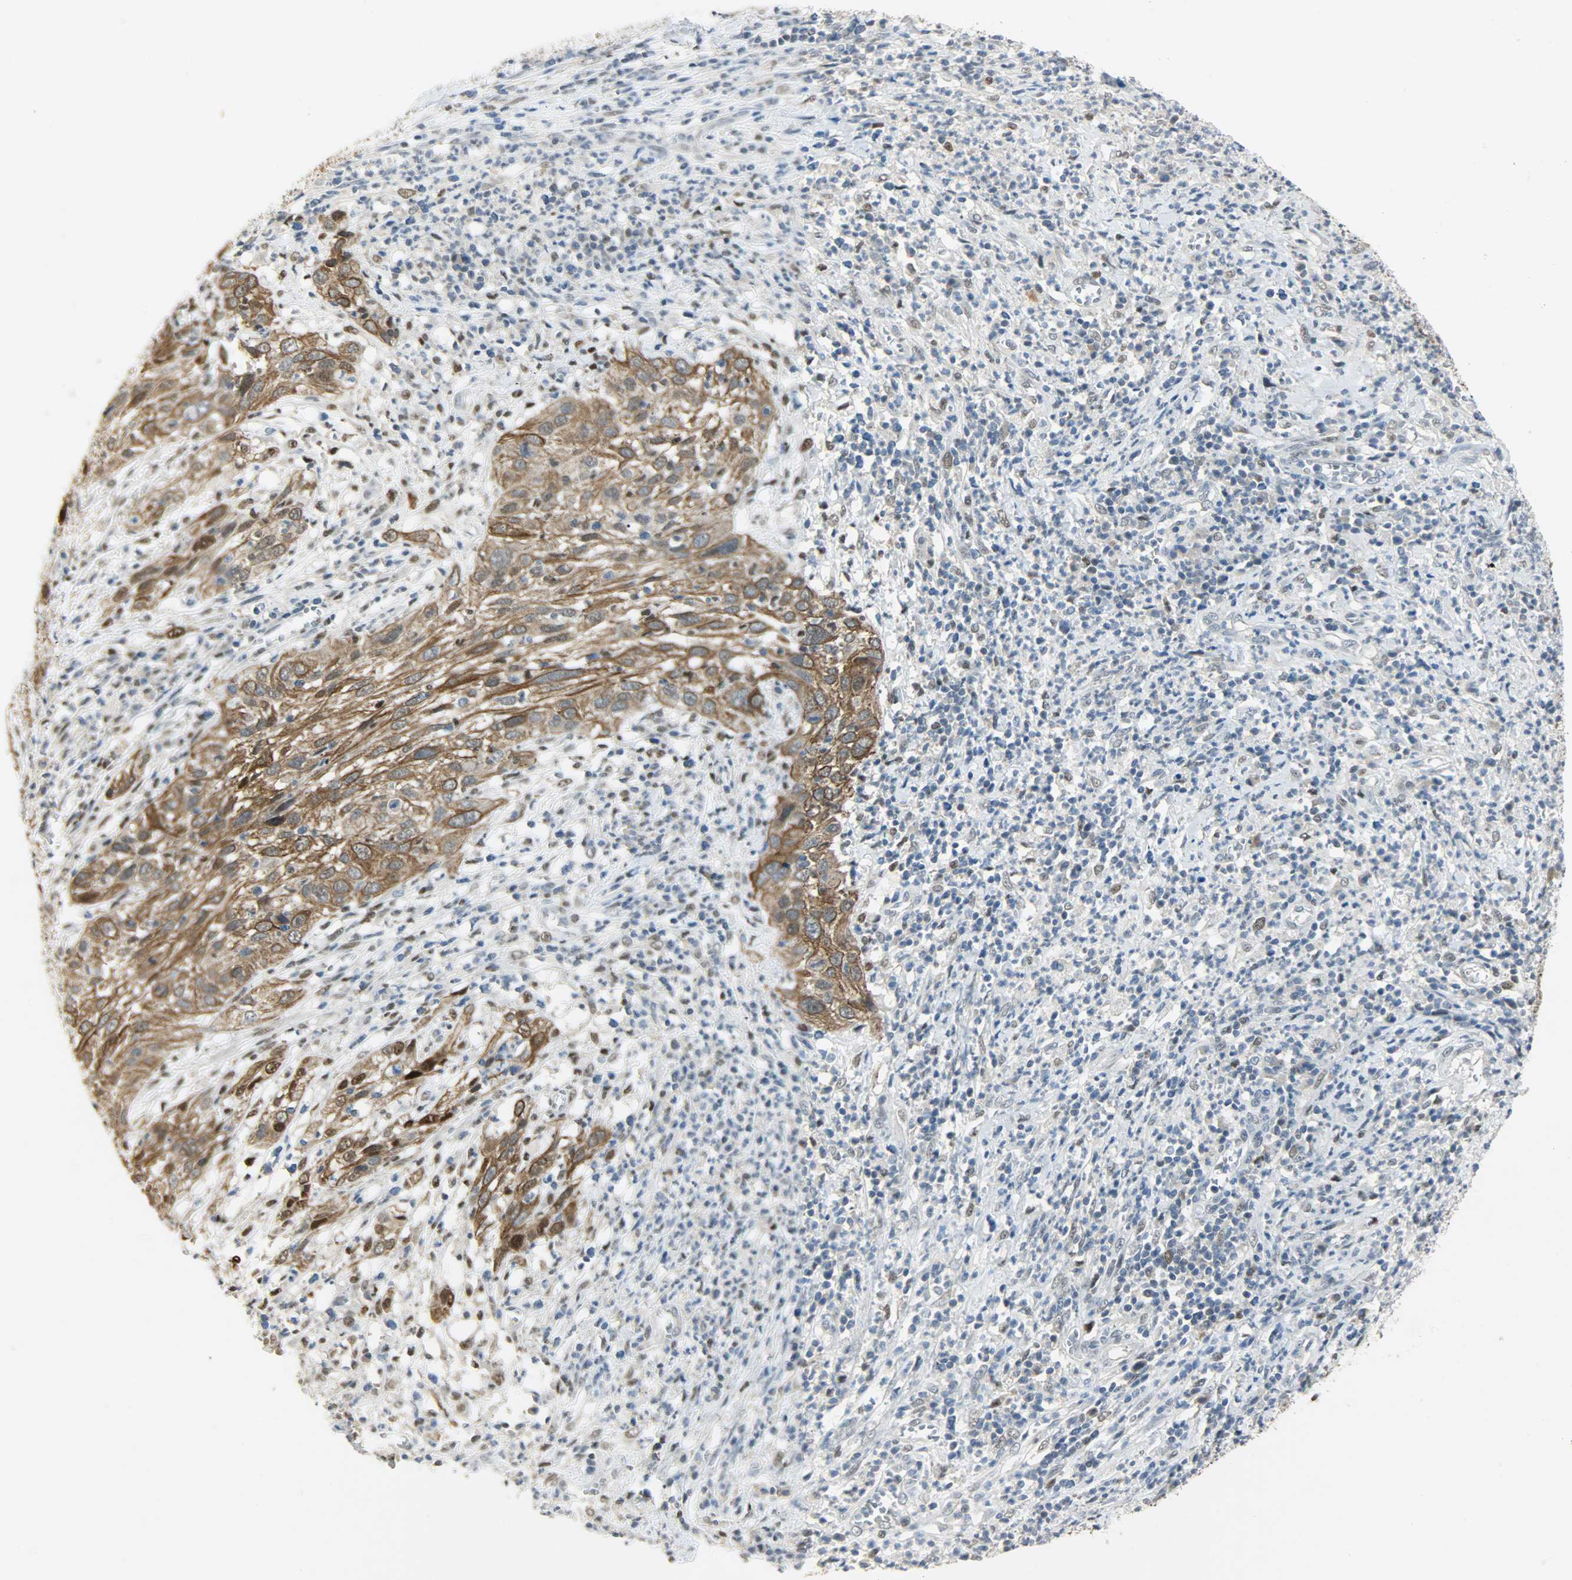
{"staining": {"intensity": "strong", "quantity": ">75%", "location": "cytoplasmic/membranous"}, "tissue": "cervical cancer", "cell_type": "Tumor cells", "image_type": "cancer", "snomed": [{"axis": "morphology", "description": "Squamous cell carcinoma, NOS"}, {"axis": "topography", "description": "Cervix"}], "caption": "An immunohistochemistry micrograph of tumor tissue is shown. Protein staining in brown labels strong cytoplasmic/membranous positivity in cervical squamous cell carcinoma within tumor cells. (IHC, brightfield microscopy, high magnification).", "gene": "PPARG", "patient": {"sex": "female", "age": 32}}